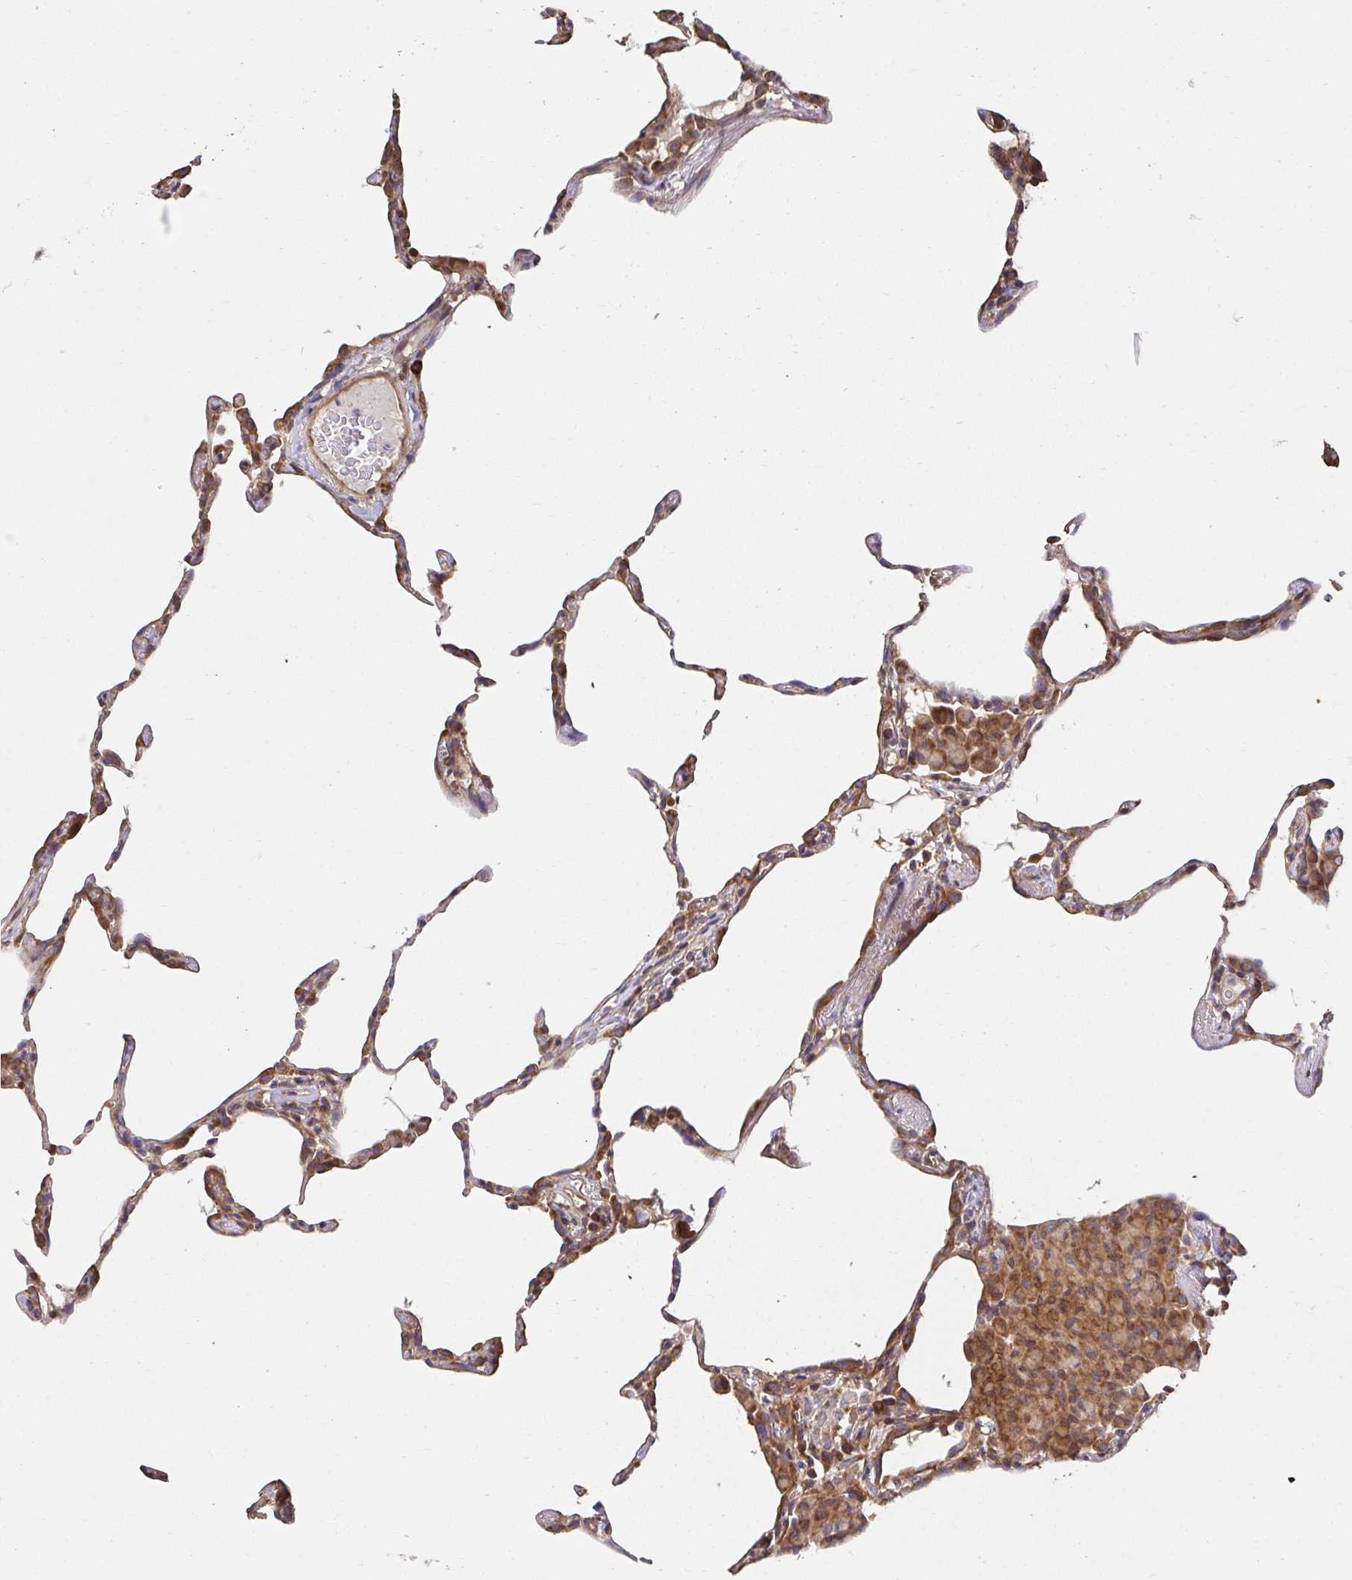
{"staining": {"intensity": "moderate", "quantity": "<25%", "location": "cytoplasmic/membranous"}, "tissue": "lung", "cell_type": "Alveolar cells", "image_type": "normal", "snomed": [{"axis": "morphology", "description": "Normal tissue, NOS"}, {"axis": "topography", "description": "Lung"}], "caption": "Moderate cytoplasmic/membranous positivity for a protein is present in approximately <25% of alveolar cells of unremarkable lung using immunohistochemistry.", "gene": "APBB1", "patient": {"sex": "female", "age": 57}}